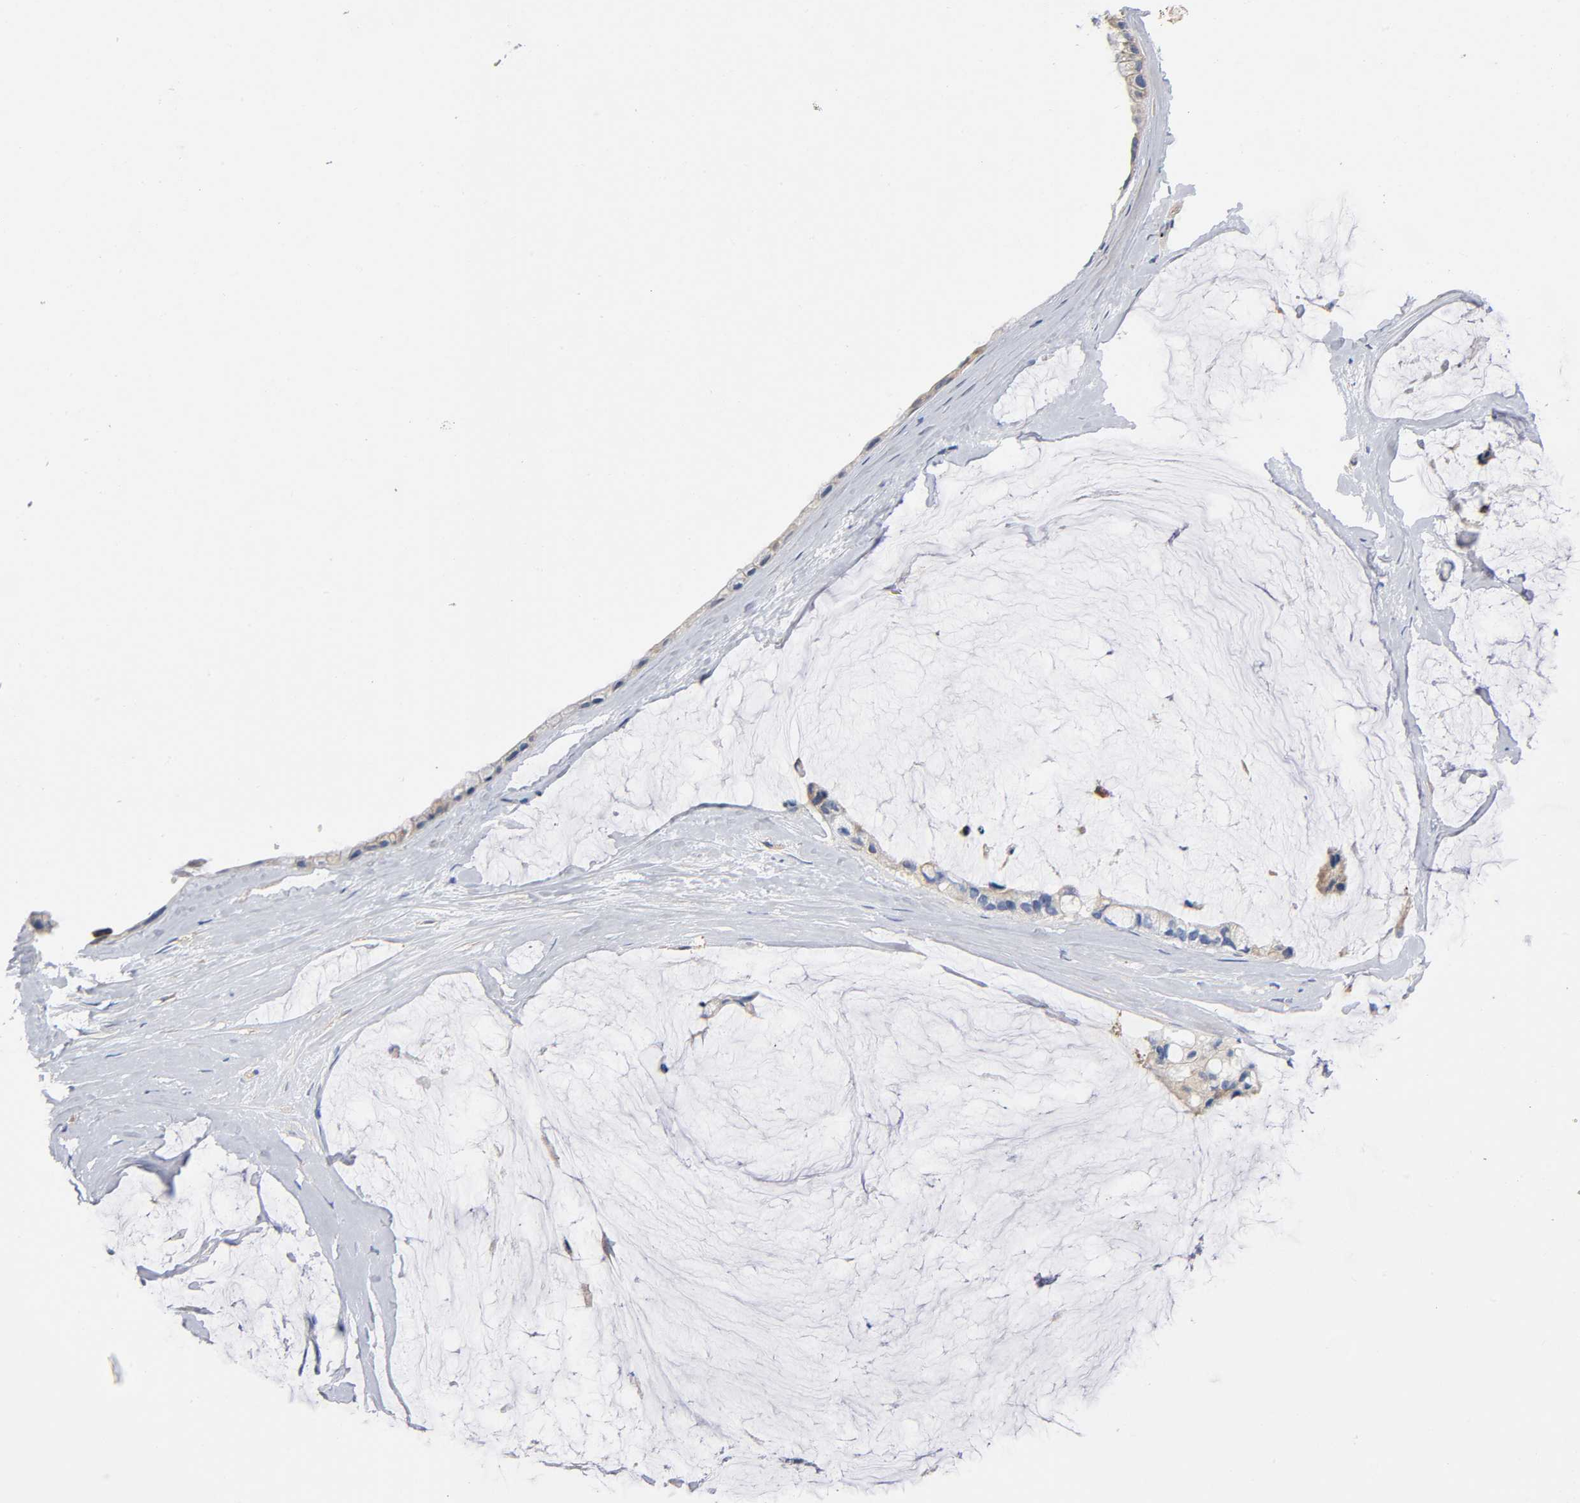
{"staining": {"intensity": "weak", "quantity": "<25%", "location": "cytoplasmic/membranous"}, "tissue": "ovarian cancer", "cell_type": "Tumor cells", "image_type": "cancer", "snomed": [{"axis": "morphology", "description": "Cystadenocarcinoma, mucinous, NOS"}, {"axis": "topography", "description": "Ovary"}], "caption": "Ovarian cancer stained for a protein using immunohistochemistry (IHC) reveals no expression tumor cells.", "gene": "TNC", "patient": {"sex": "female", "age": 39}}